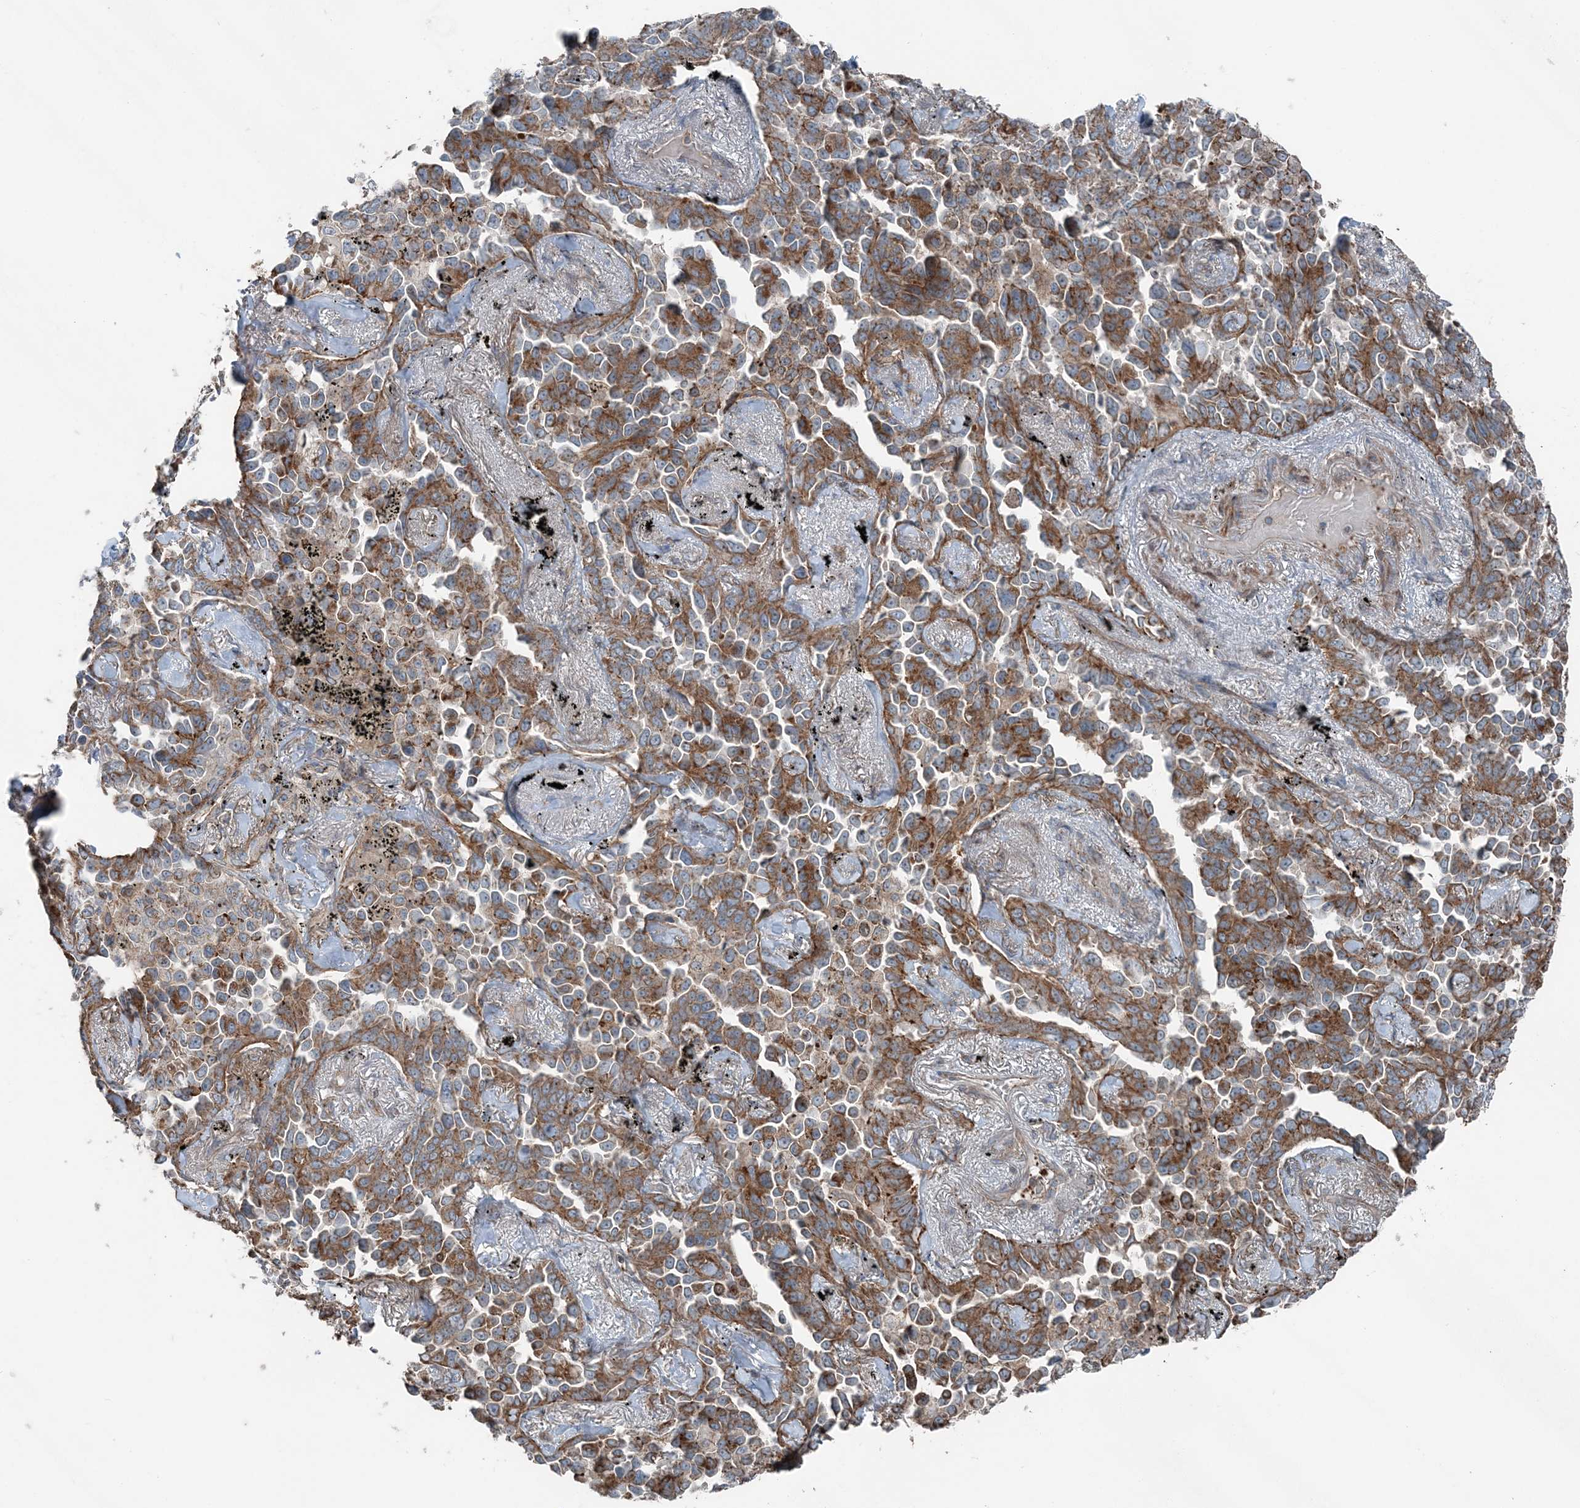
{"staining": {"intensity": "moderate", "quantity": ">75%", "location": "cytoplasmic/membranous"}, "tissue": "lung cancer", "cell_type": "Tumor cells", "image_type": "cancer", "snomed": [{"axis": "morphology", "description": "Adenocarcinoma, NOS"}, {"axis": "topography", "description": "Lung"}], "caption": "This image displays lung cancer stained with IHC to label a protein in brown. The cytoplasmic/membranous of tumor cells show moderate positivity for the protein. Nuclei are counter-stained blue.", "gene": "KY", "patient": {"sex": "female", "age": 67}}